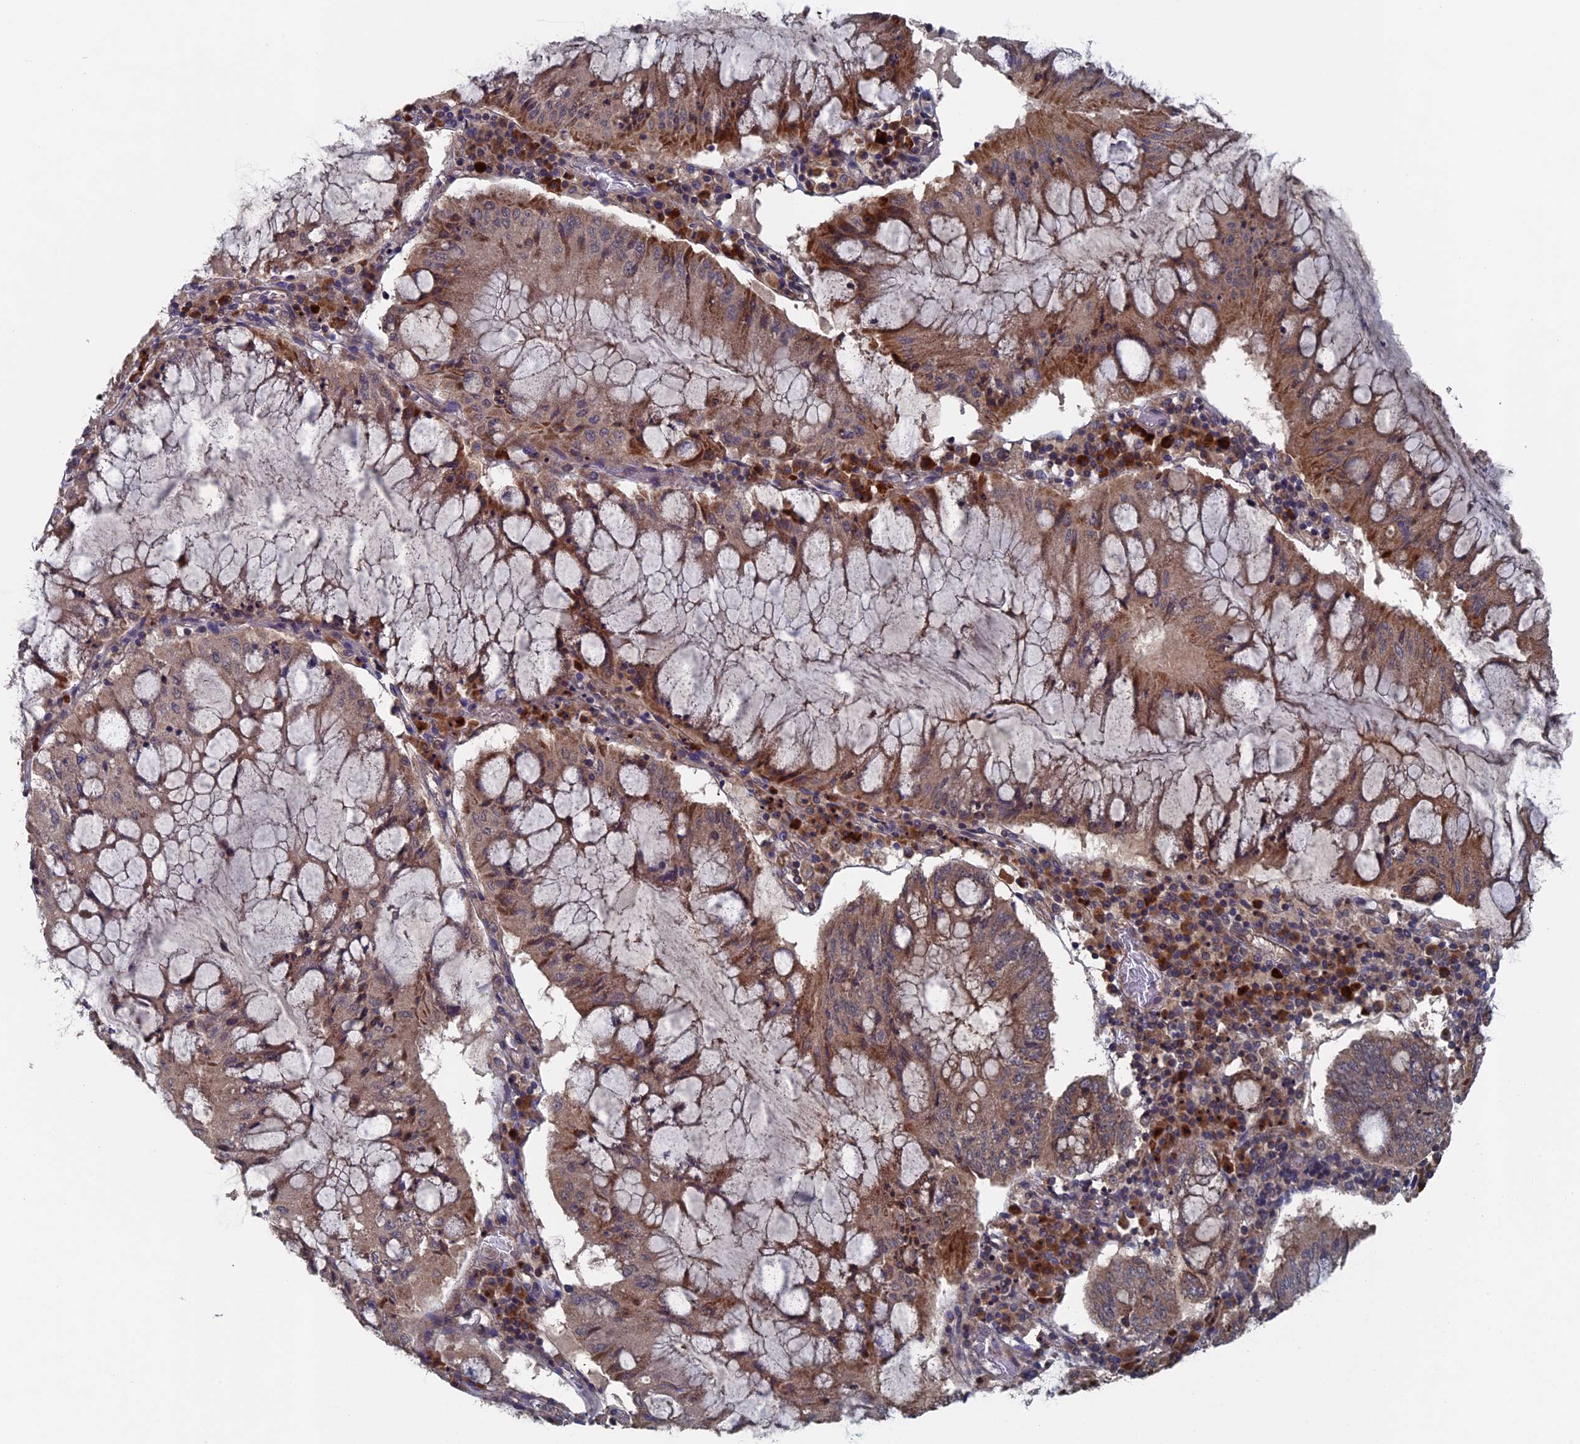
{"staining": {"intensity": "moderate", "quantity": ">75%", "location": "cytoplasmic/membranous"}, "tissue": "pancreatic cancer", "cell_type": "Tumor cells", "image_type": "cancer", "snomed": [{"axis": "morphology", "description": "Adenocarcinoma, NOS"}, {"axis": "topography", "description": "Pancreas"}], "caption": "Approximately >75% of tumor cells in pancreatic cancer (adenocarcinoma) display moderate cytoplasmic/membranous protein staining as visualized by brown immunohistochemical staining.", "gene": "RAB15", "patient": {"sex": "female", "age": 50}}